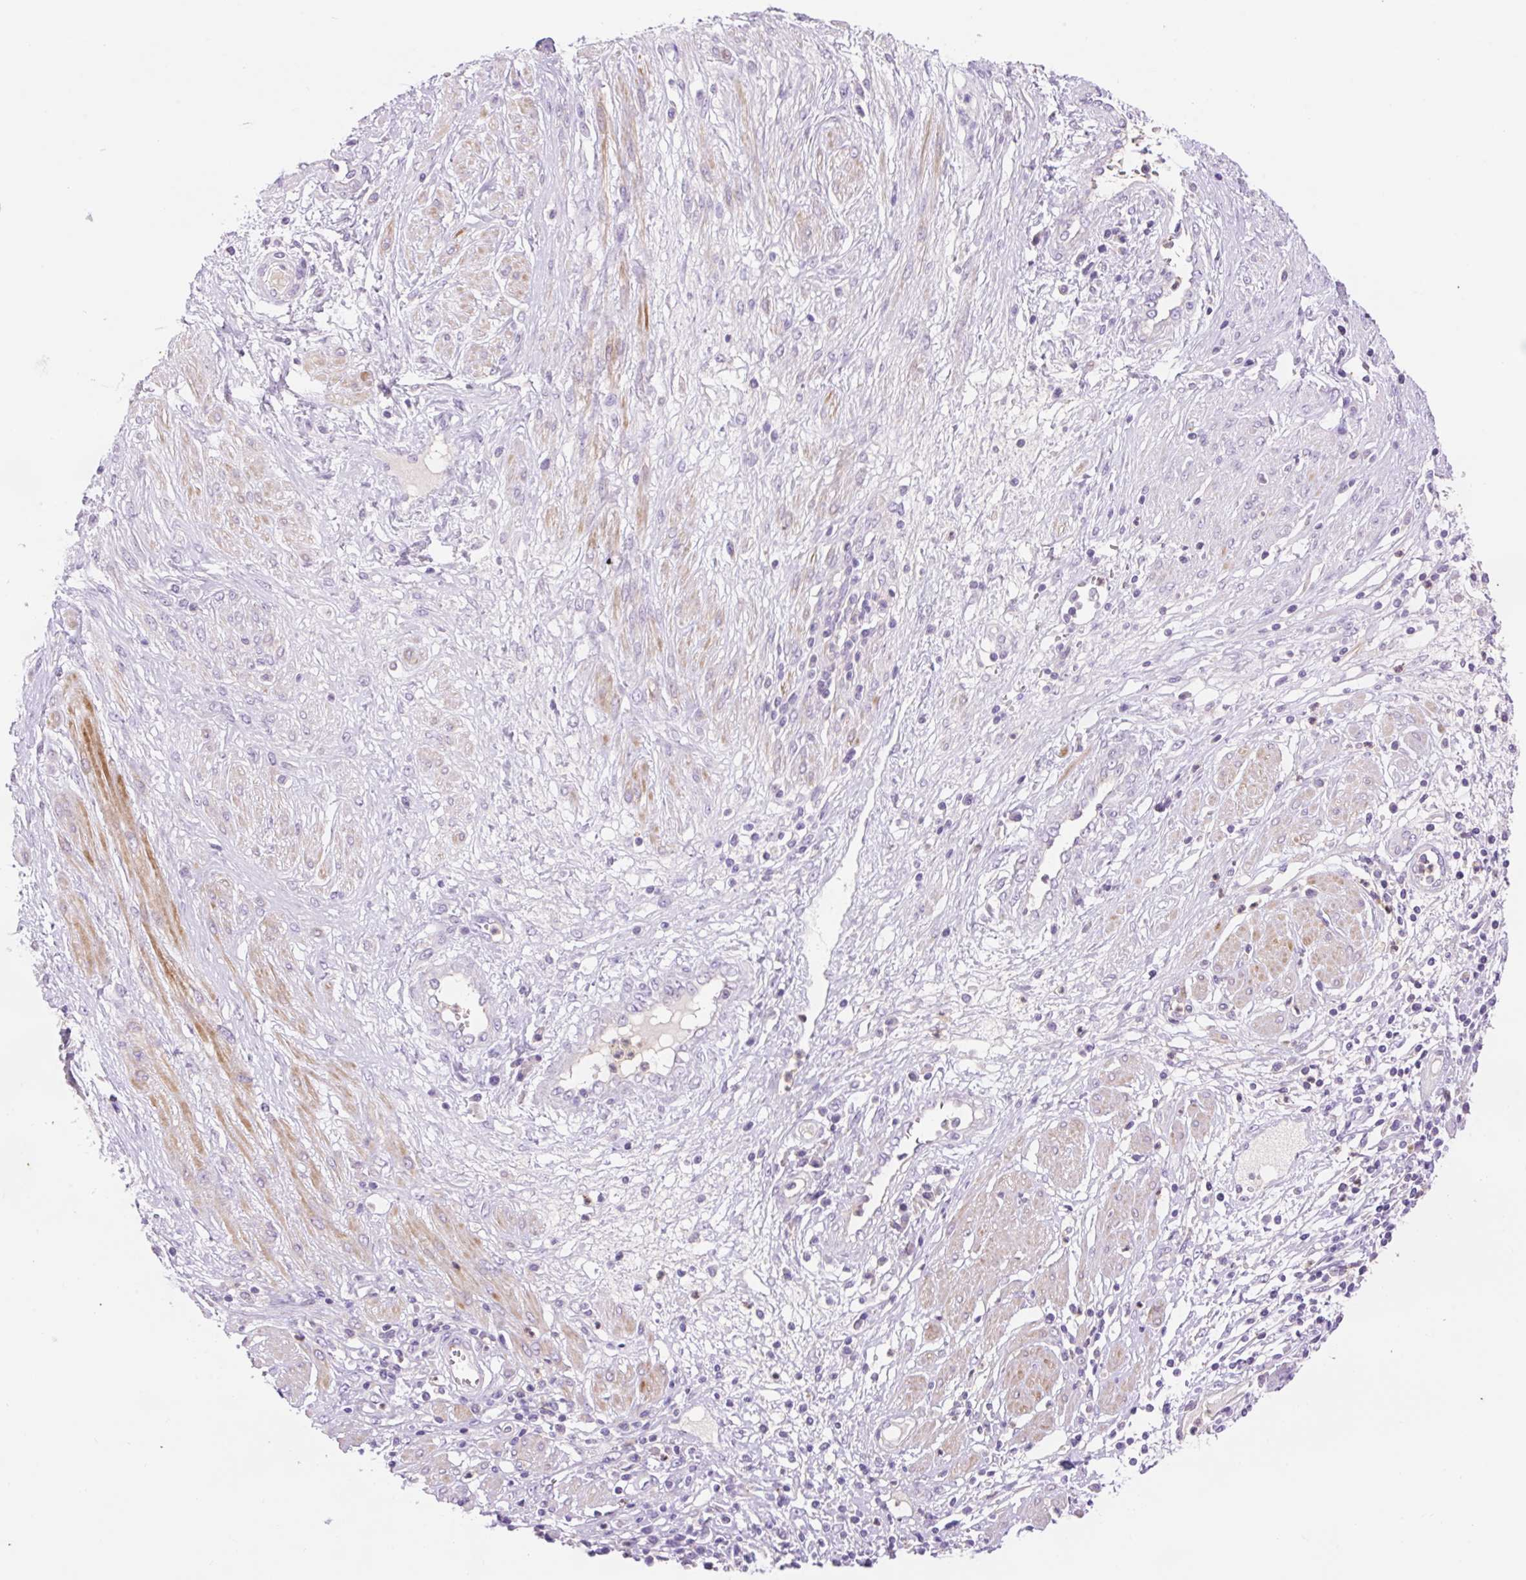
{"staining": {"intensity": "negative", "quantity": "none", "location": "none"}, "tissue": "cervical cancer", "cell_type": "Tumor cells", "image_type": "cancer", "snomed": [{"axis": "morphology", "description": "Squamous cell carcinoma, NOS"}, {"axis": "topography", "description": "Cervix"}], "caption": "There is no significant expression in tumor cells of cervical cancer (squamous cell carcinoma).", "gene": "LHFPL5", "patient": {"sex": "female", "age": 36}}